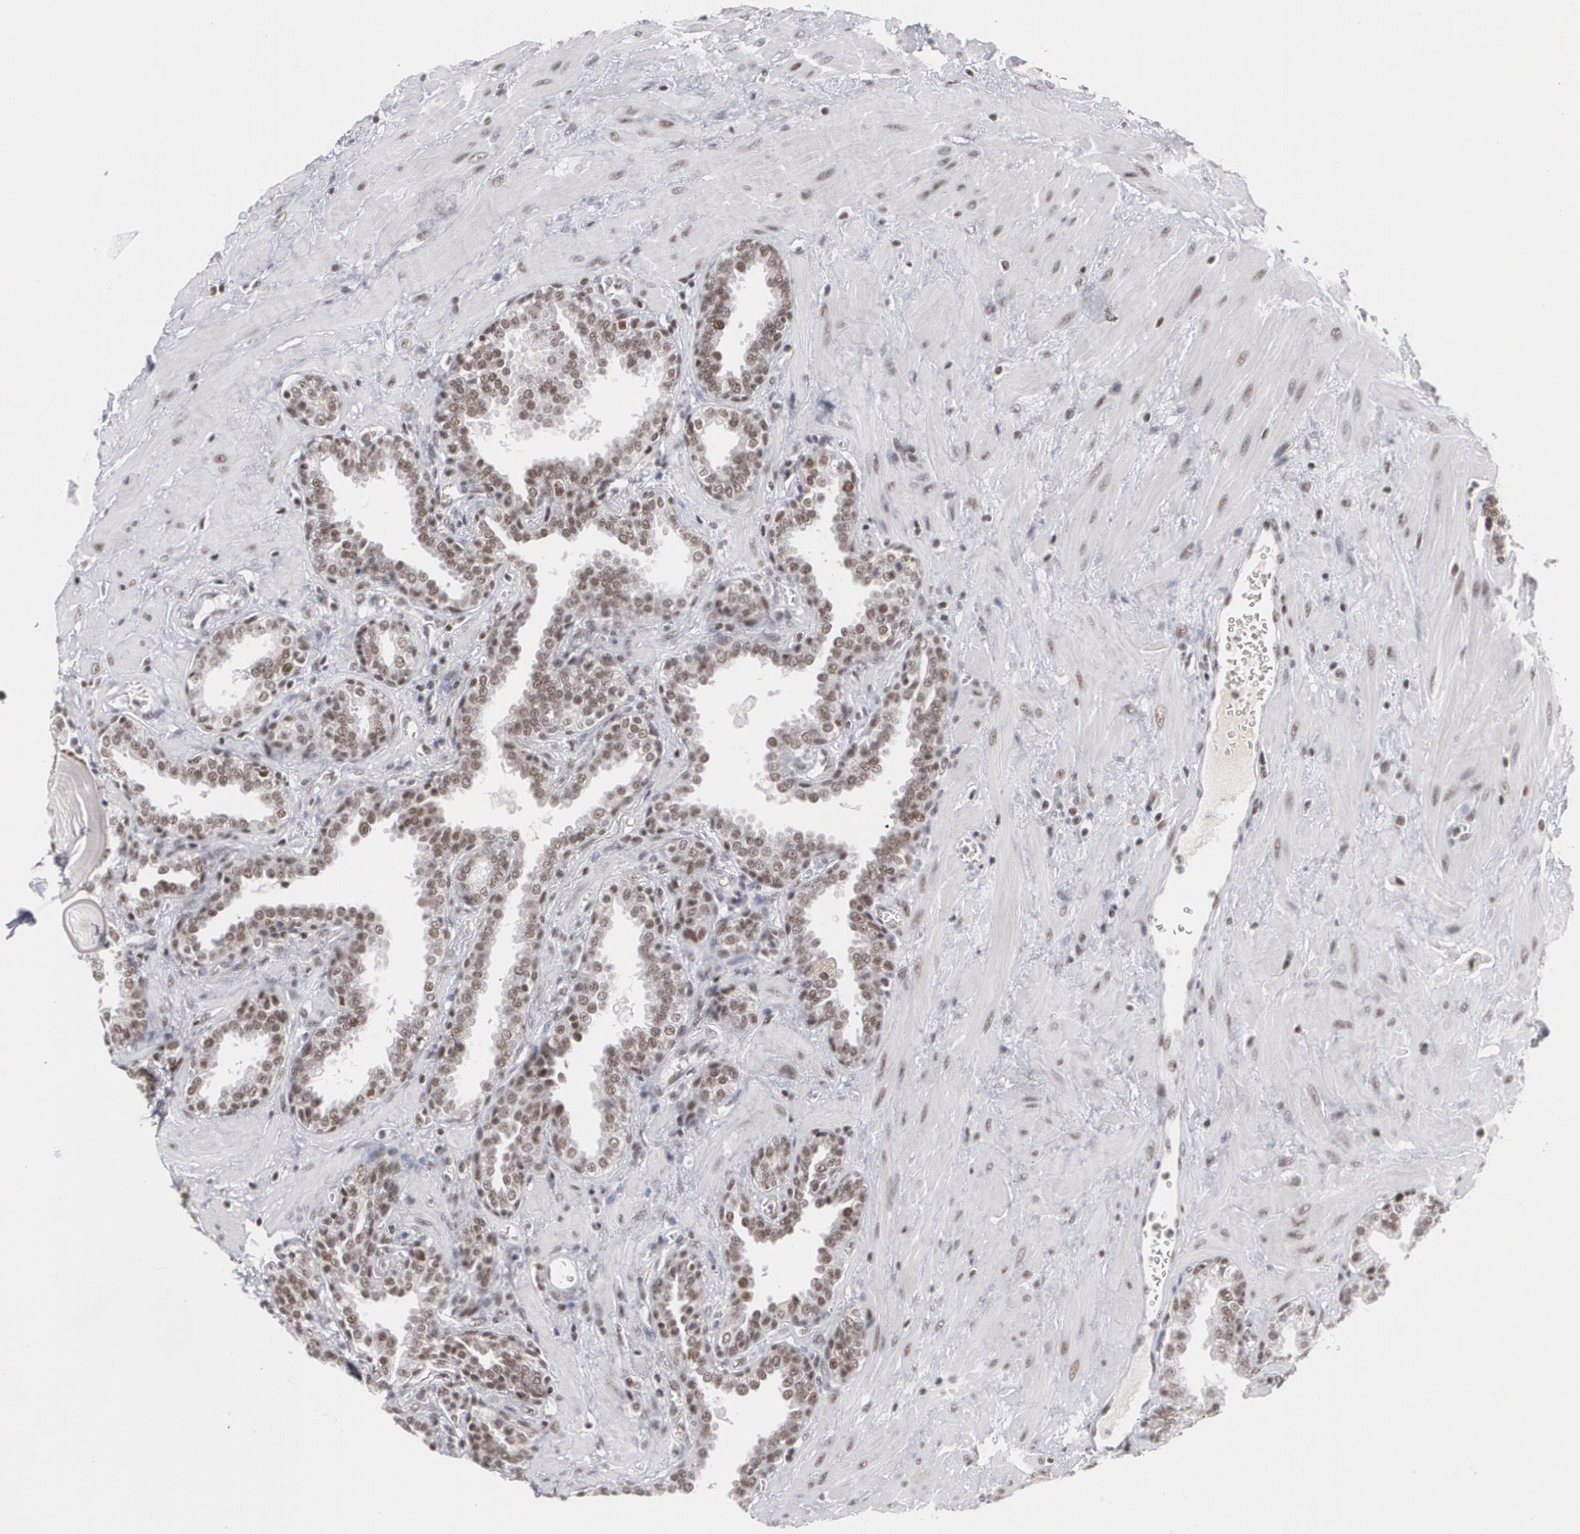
{"staining": {"intensity": "moderate", "quantity": ">75%", "location": "nuclear"}, "tissue": "prostate", "cell_type": "Glandular cells", "image_type": "normal", "snomed": [{"axis": "morphology", "description": "Normal tissue, NOS"}, {"axis": "topography", "description": "Prostate"}], "caption": "Prostate stained with DAB IHC shows medium levels of moderate nuclear staining in about >75% of glandular cells.", "gene": "MCL1", "patient": {"sex": "male", "age": 51}}